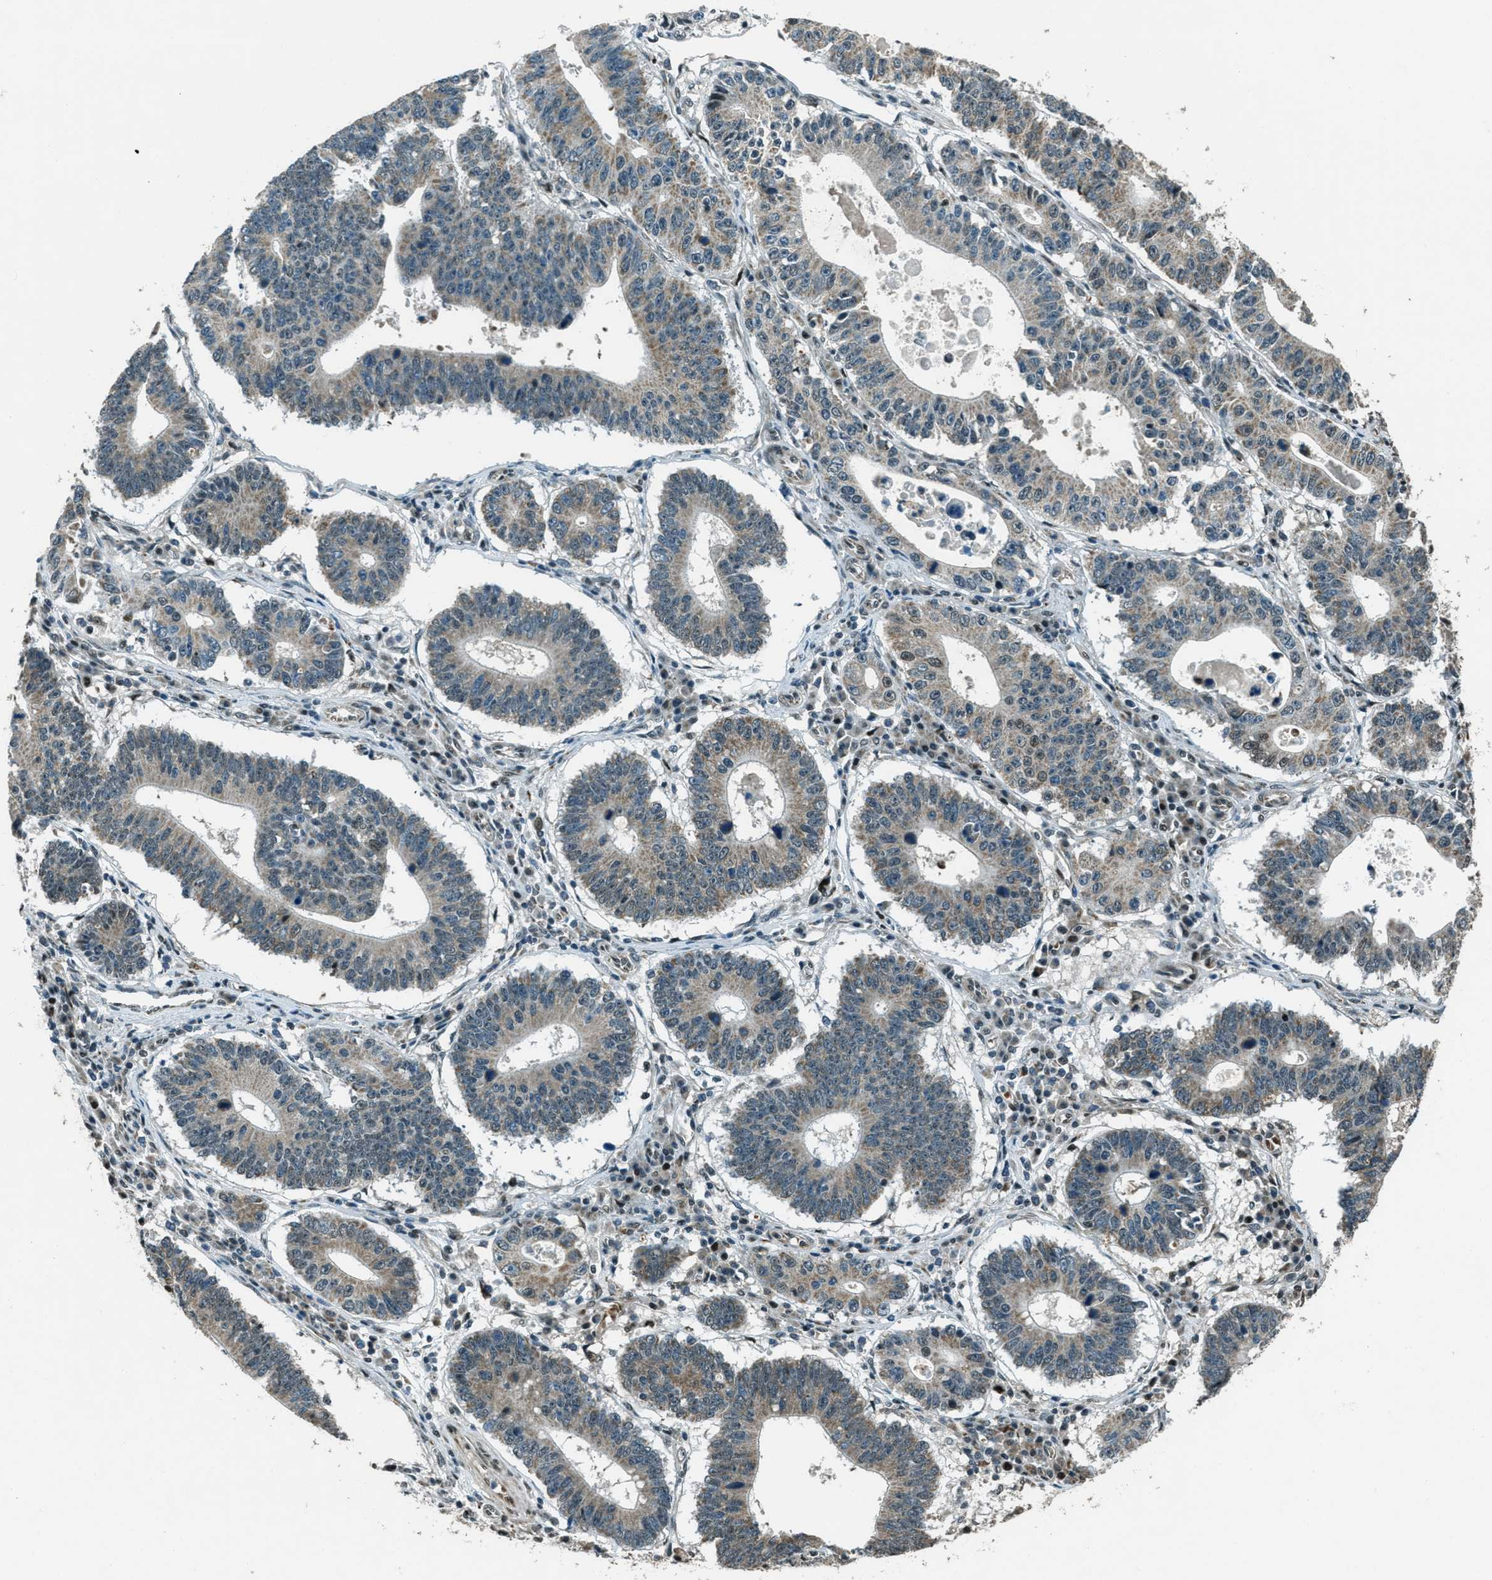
{"staining": {"intensity": "weak", "quantity": "25%-75%", "location": "cytoplasmic/membranous"}, "tissue": "stomach cancer", "cell_type": "Tumor cells", "image_type": "cancer", "snomed": [{"axis": "morphology", "description": "Adenocarcinoma, NOS"}, {"axis": "topography", "description": "Stomach"}], "caption": "A histopathology image of adenocarcinoma (stomach) stained for a protein displays weak cytoplasmic/membranous brown staining in tumor cells. (brown staining indicates protein expression, while blue staining denotes nuclei).", "gene": "TARDBP", "patient": {"sex": "male", "age": 59}}